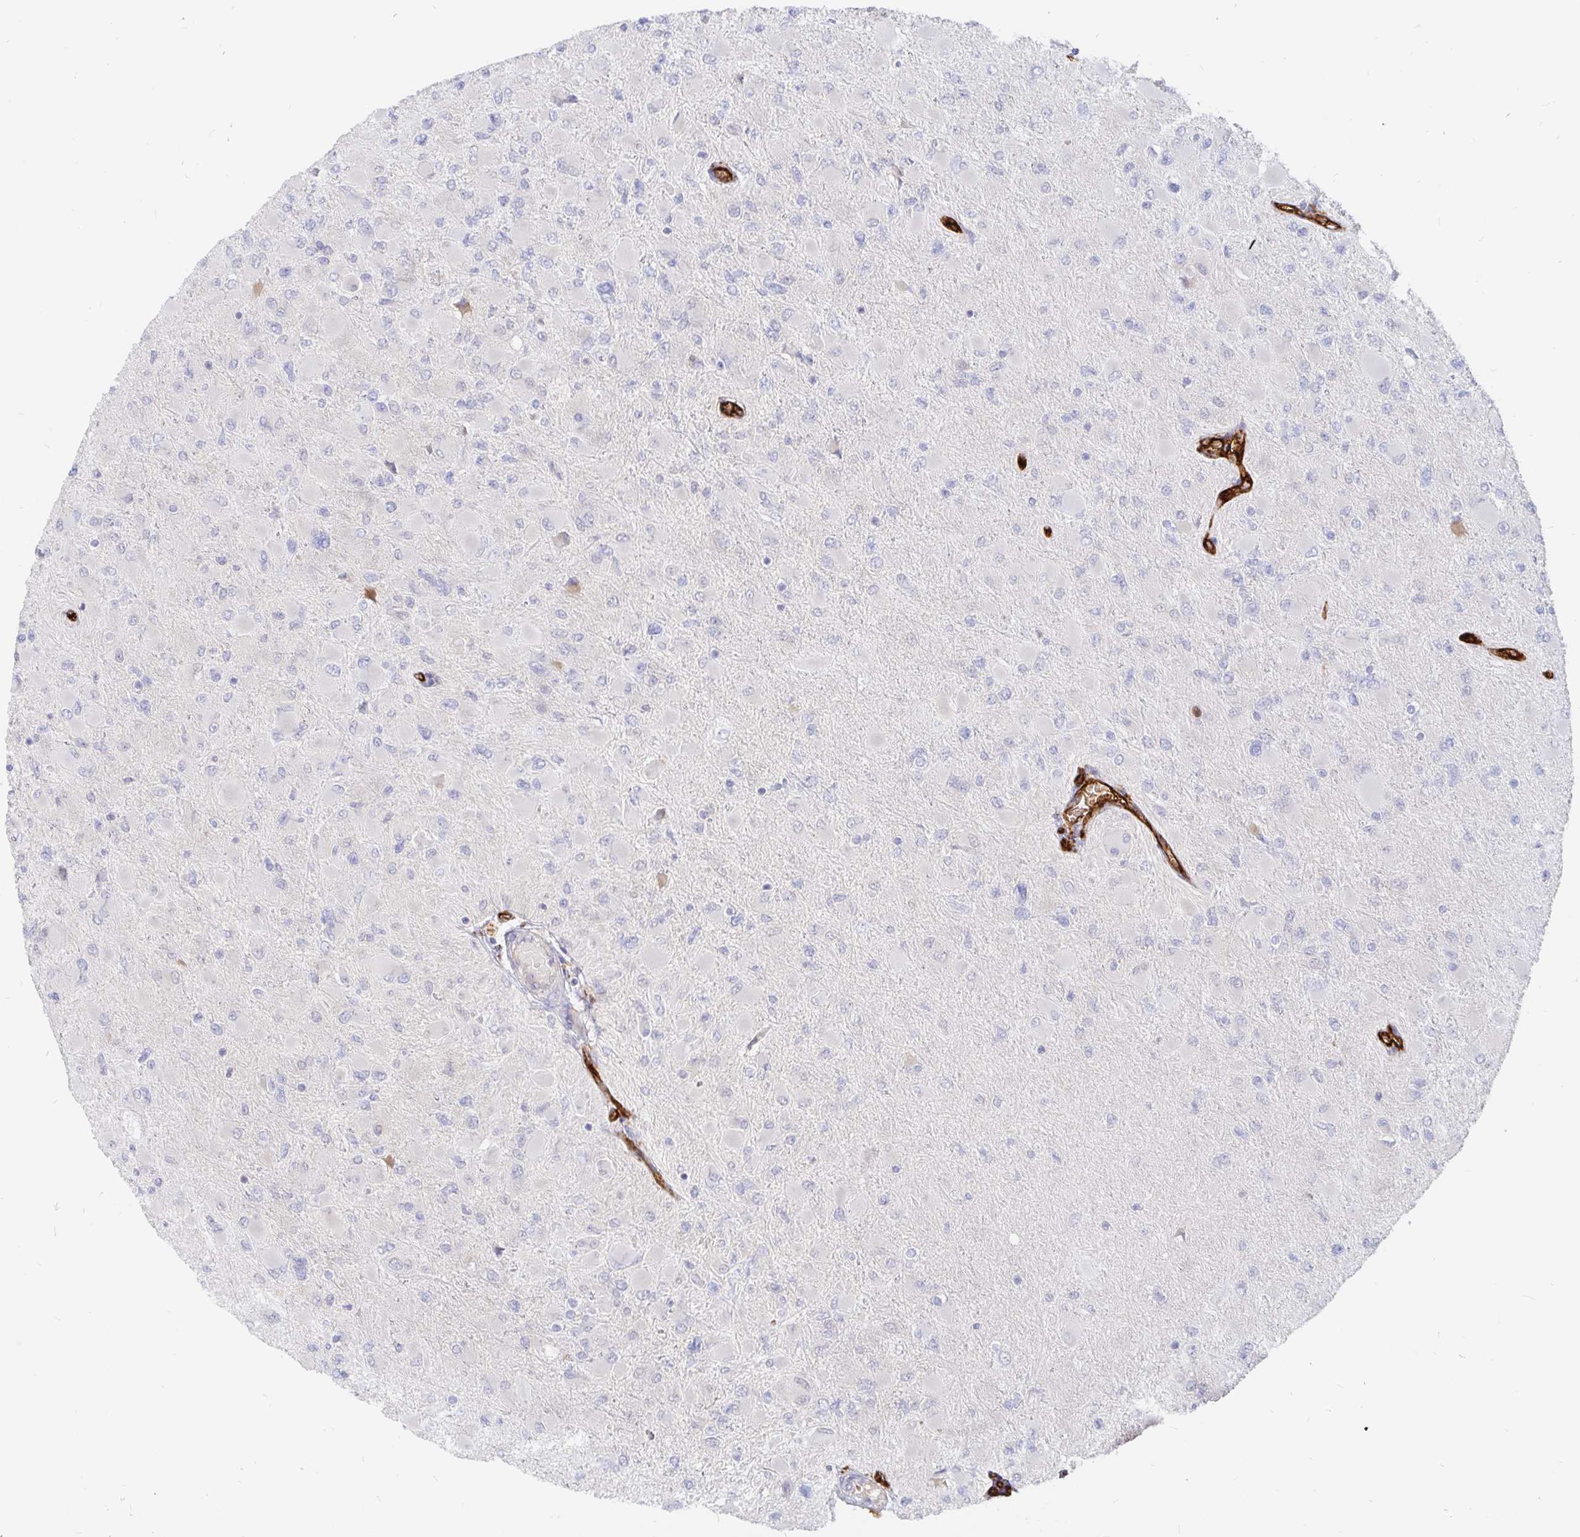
{"staining": {"intensity": "negative", "quantity": "none", "location": "none"}, "tissue": "glioma", "cell_type": "Tumor cells", "image_type": "cancer", "snomed": [{"axis": "morphology", "description": "Glioma, malignant, High grade"}, {"axis": "topography", "description": "Cerebral cortex"}], "caption": "DAB (3,3'-diaminobenzidine) immunohistochemical staining of human glioma displays no significant positivity in tumor cells. (DAB immunohistochemistry, high magnification).", "gene": "KCTD19", "patient": {"sex": "female", "age": 36}}